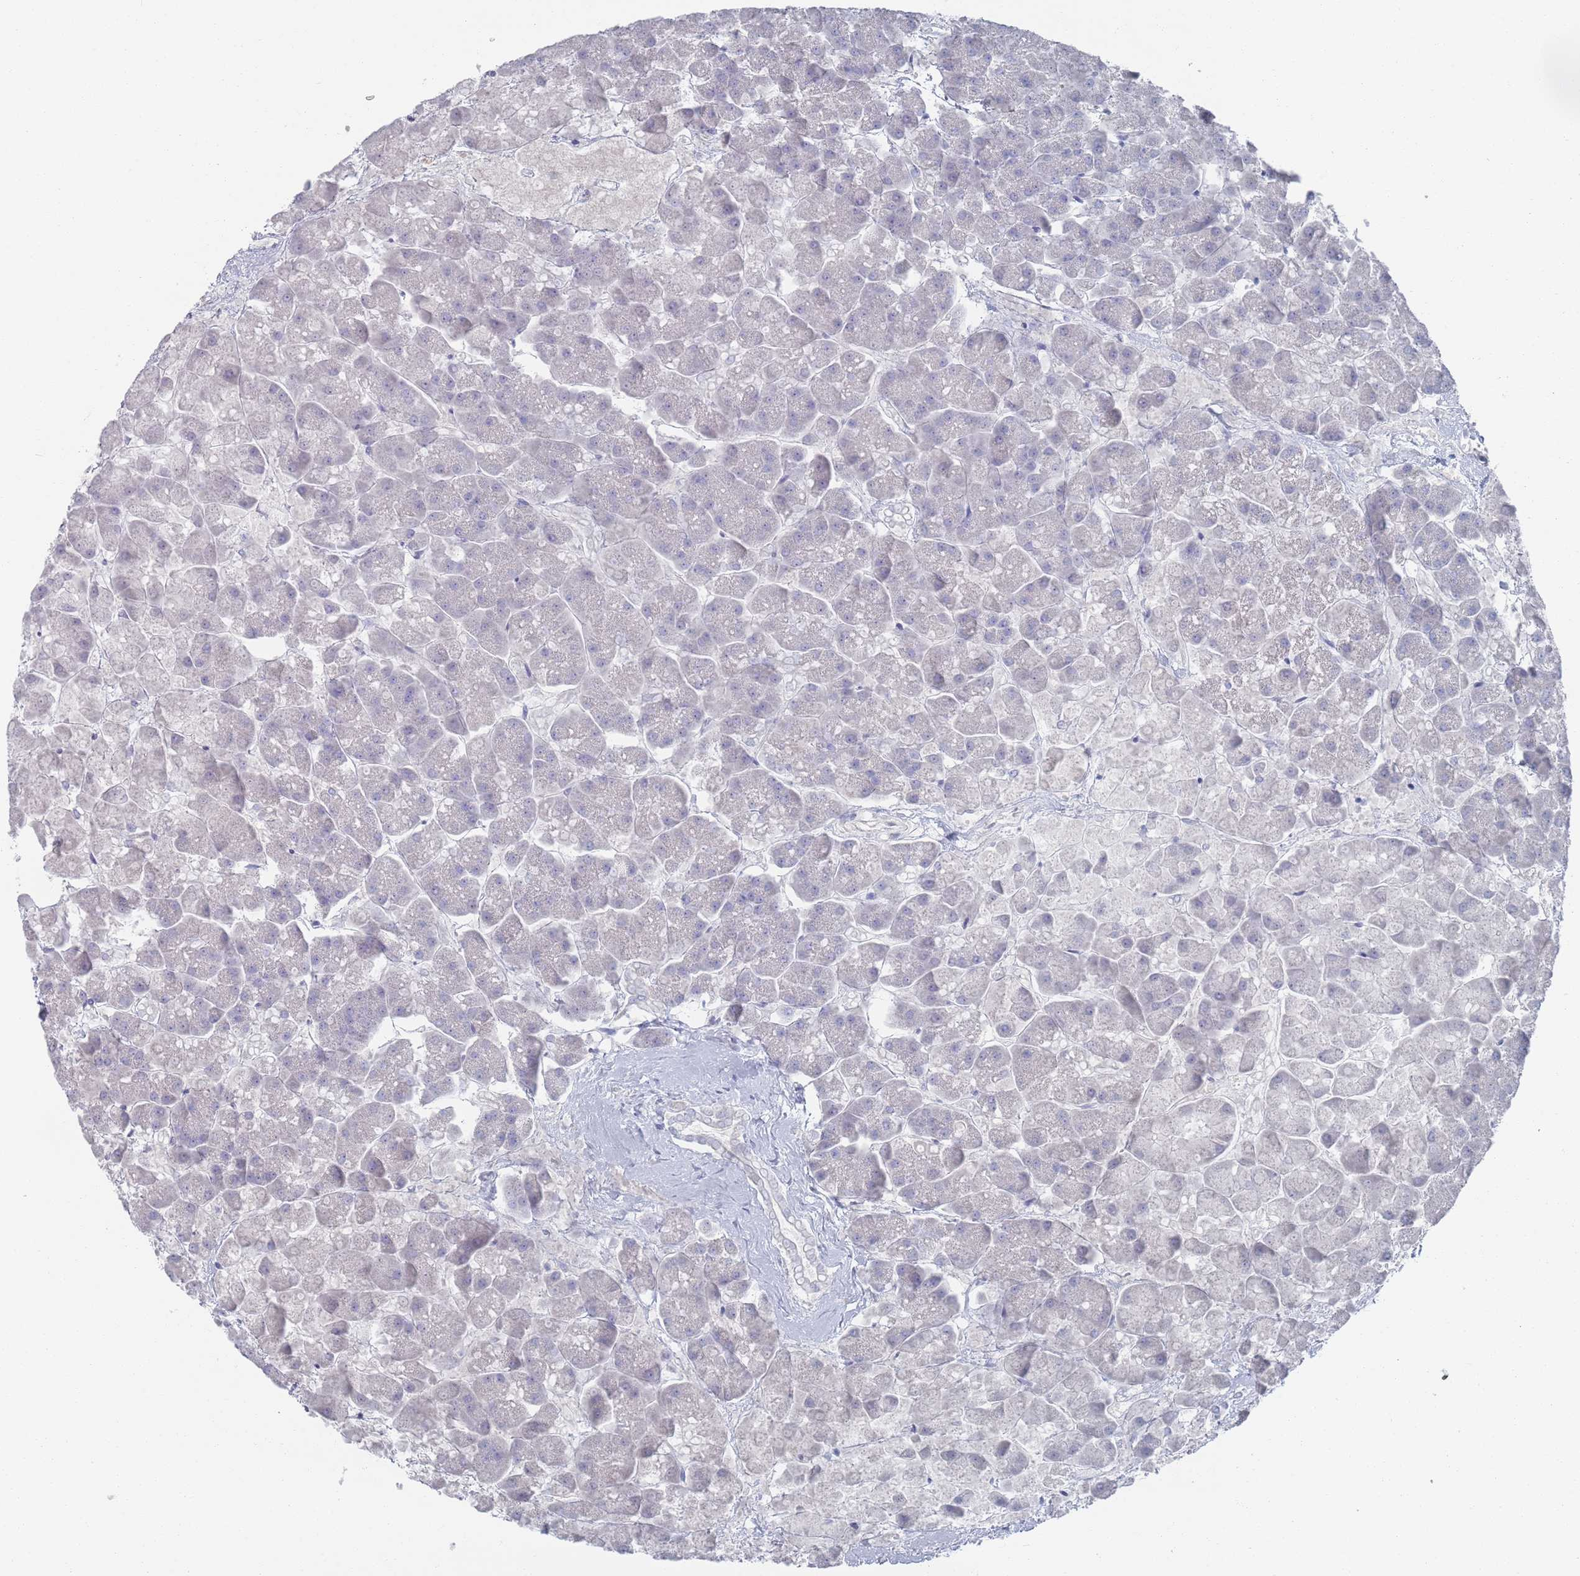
{"staining": {"intensity": "negative", "quantity": "none", "location": "none"}, "tissue": "pancreas", "cell_type": "Exocrine glandular cells", "image_type": "normal", "snomed": [{"axis": "morphology", "description": "Normal tissue, NOS"}, {"axis": "topography", "description": "Pancreas"}, {"axis": "topography", "description": "Peripheral nerve tissue"}], "caption": "Pancreas stained for a protein using immunohistochemistry exhibits no staining exocrine glandular cells.", "gene": "TMCO3", "patient": {"sex": "male", "age": 54}}